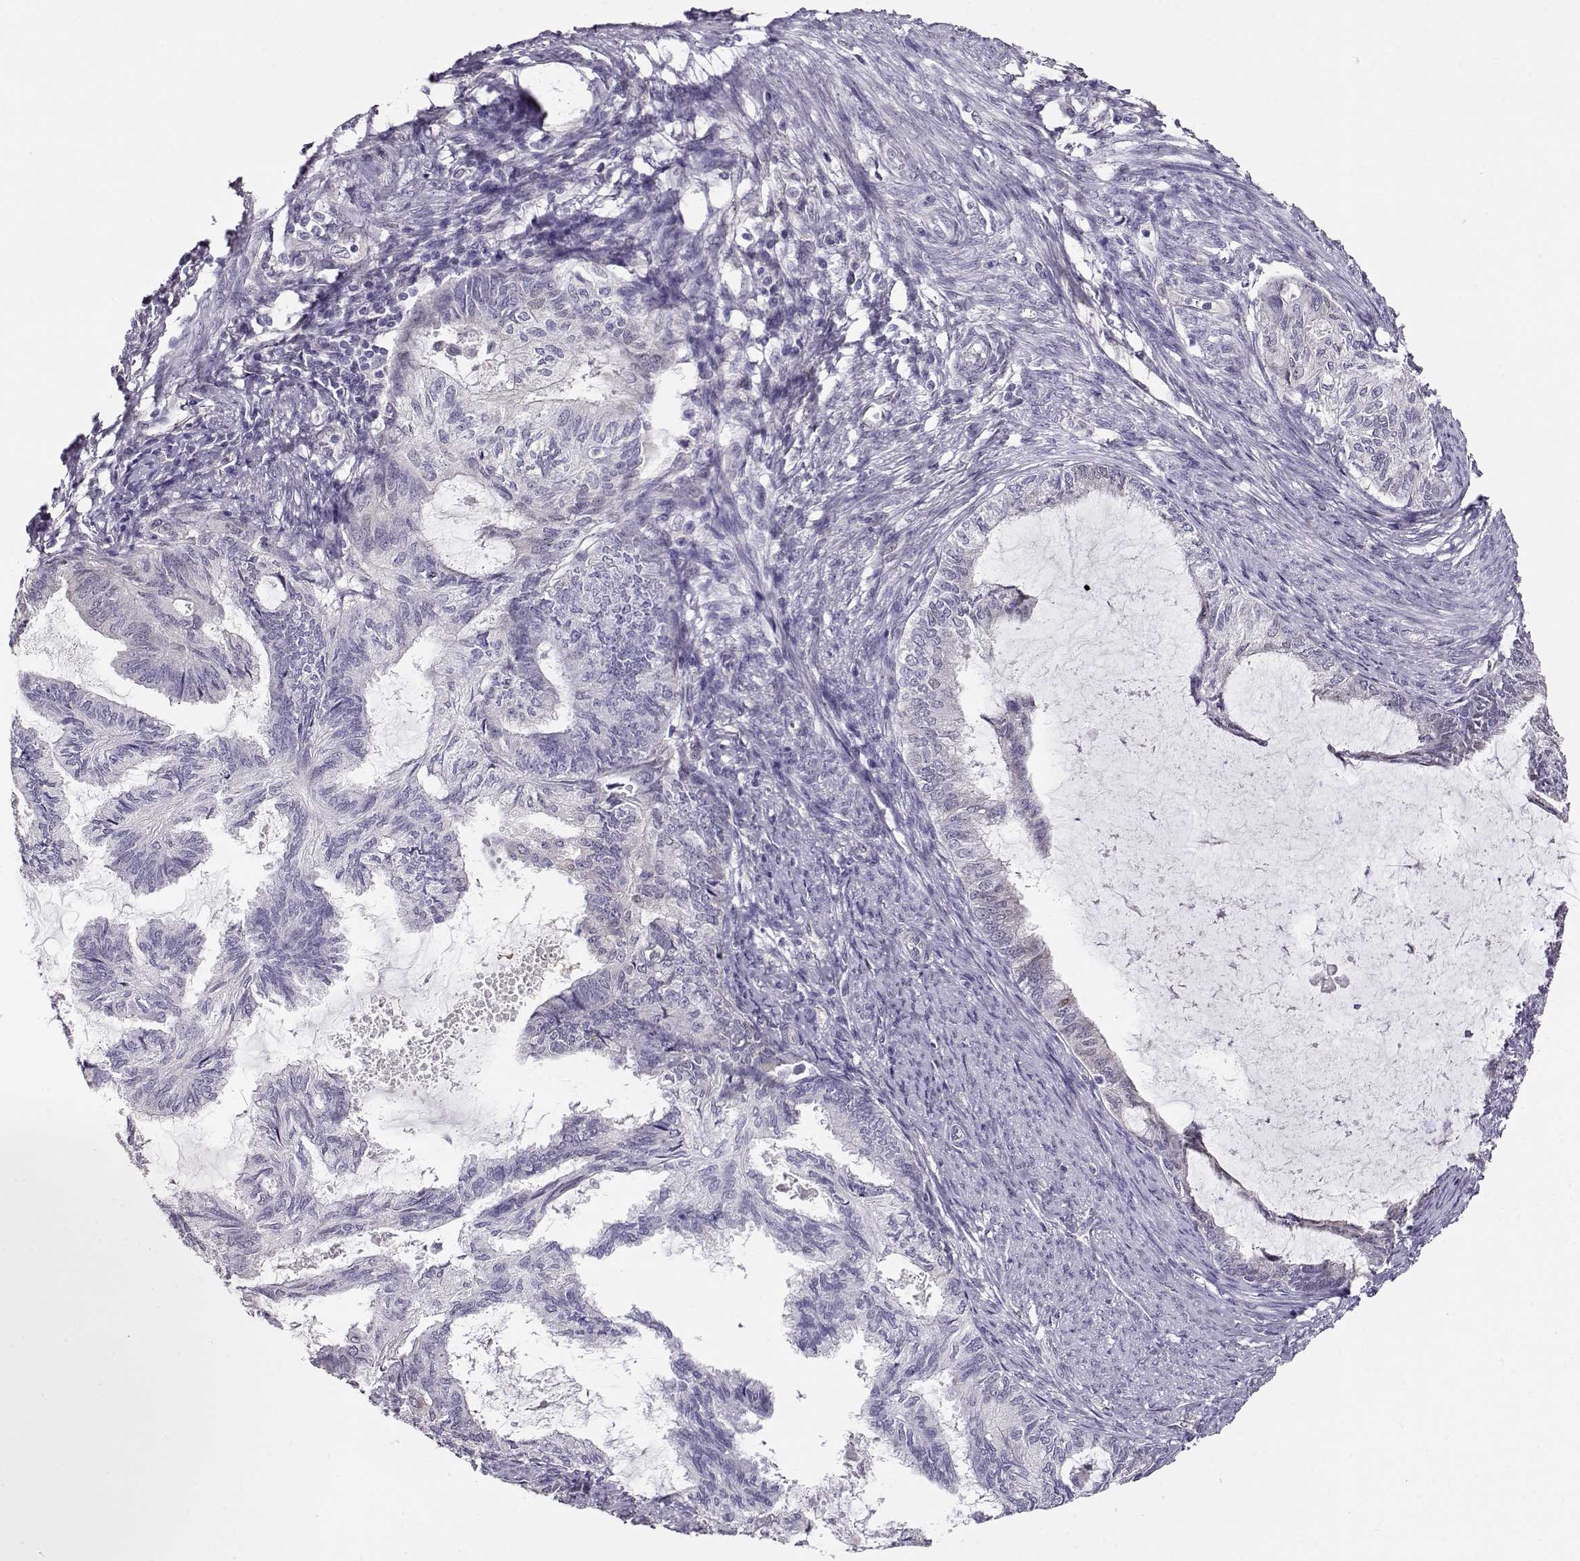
{"staining": {"intensity": "negative", "quantity": "none", "location": "none"}, "tissue": "endometrial cancer", "cell_type": "Tumor cells", "image_type": "cancer", "snomed": [{"axis": "morphology", "description": "Adenocarcinoma, NOS"}, {"axis": "topography", "description": "Endometrium"}], "caption": "Tumor cells are negative for protein expression in human endometrial adenocarcinoma.", "gene": "CCR8", "patient": {"sex": "female", "age": 86}}